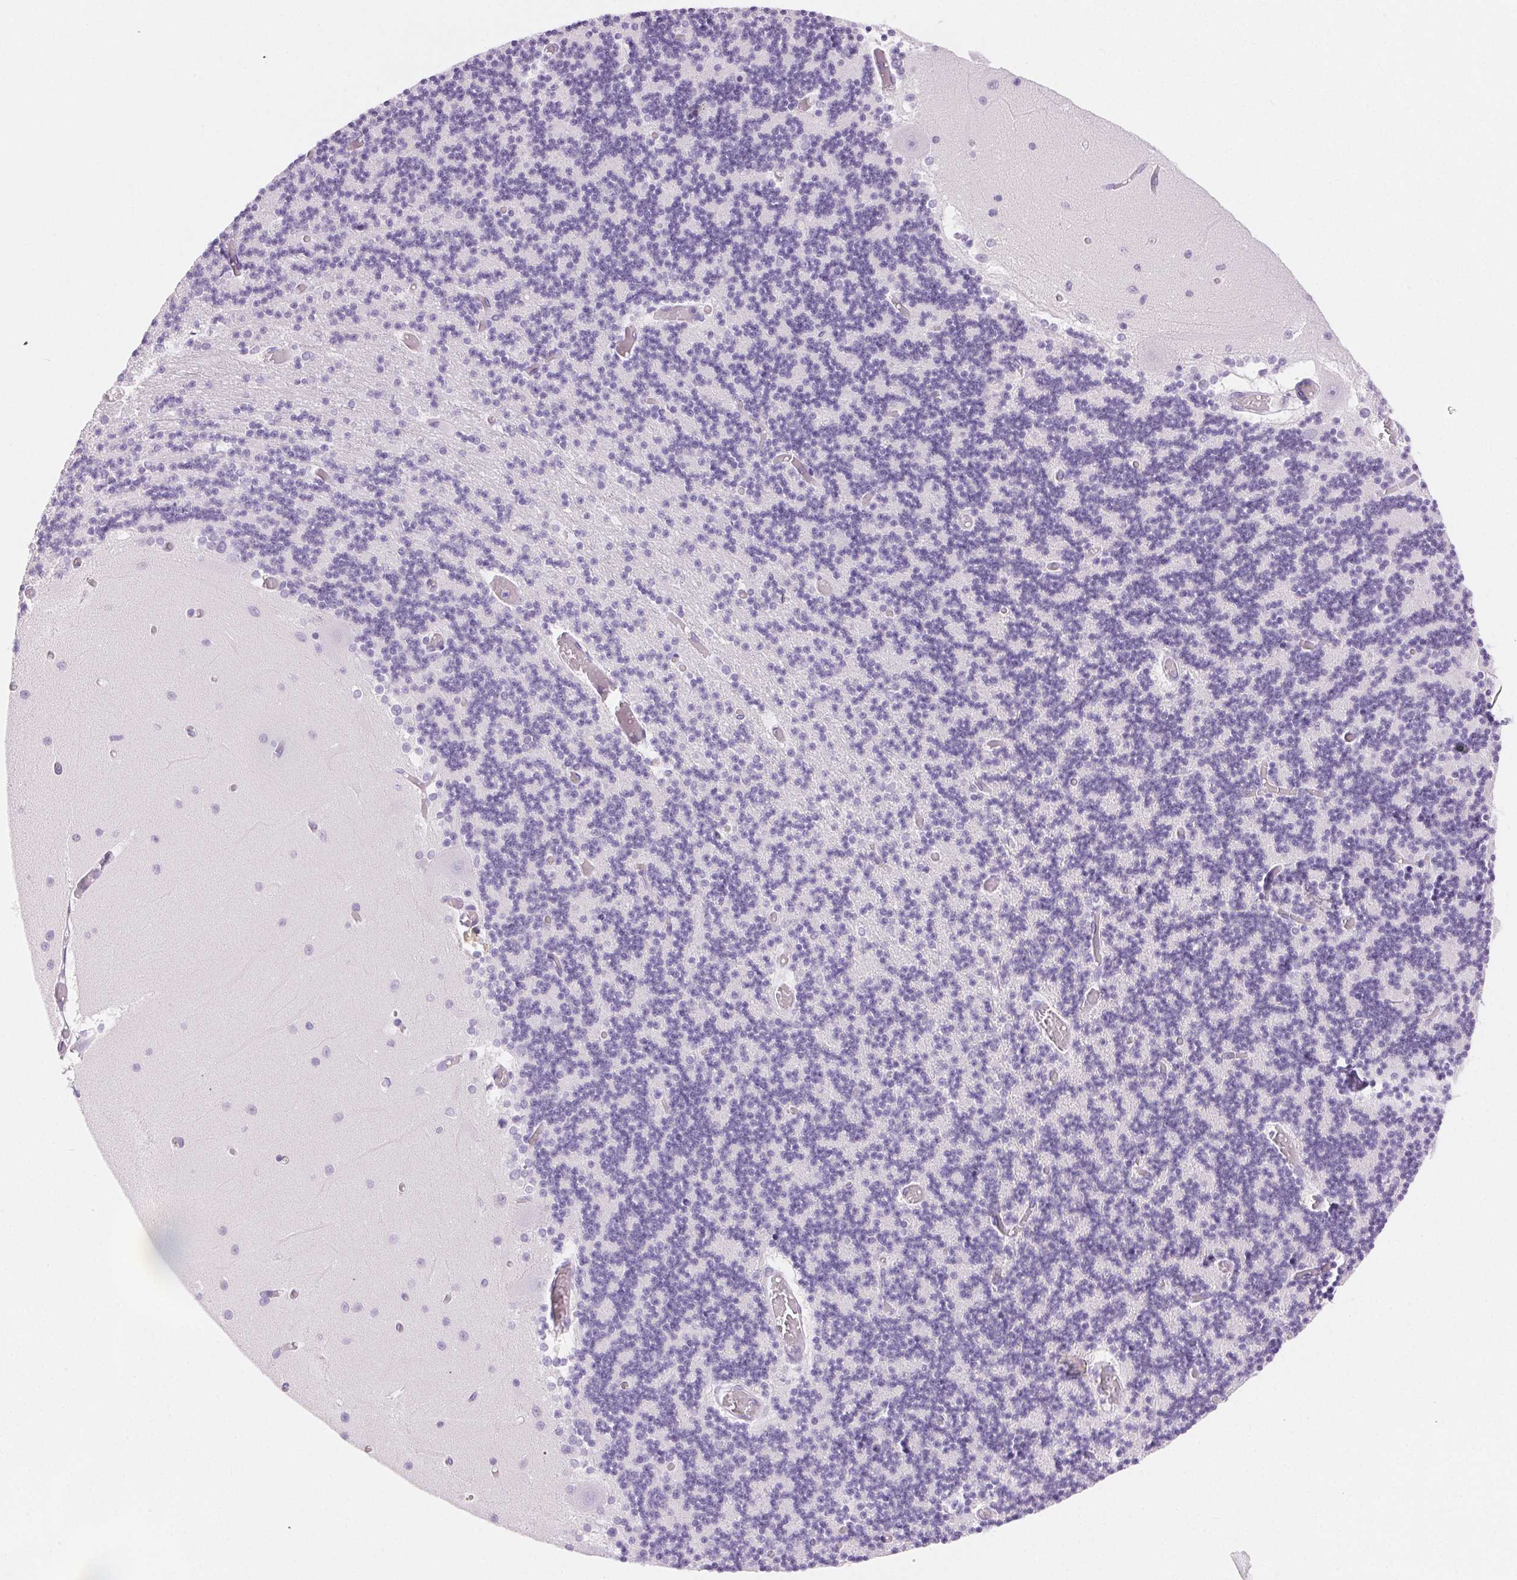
{"staining": {"intensity": "negative", "quantity": "none", "location": "none"}, "tissue": "cerebellum", "cell_type": "Cells in granular layer", "image_type": "normal", "snomed": [{"axis": "morphology", "description": "Normal tissue, NOS"}, {"axis": "topography", "description": "Cerebellum"}], "caption": "Immunohistochemical staining of unremarkable human cerebellum displays no significant staining in cells in granular layer. Brightfield microscopy of IHC stained with DAB (brown) and hematoxylin (blue), captured at high magnification.", "gene": "CLDN16", "patient": {"sex": "female", "age": 28}}